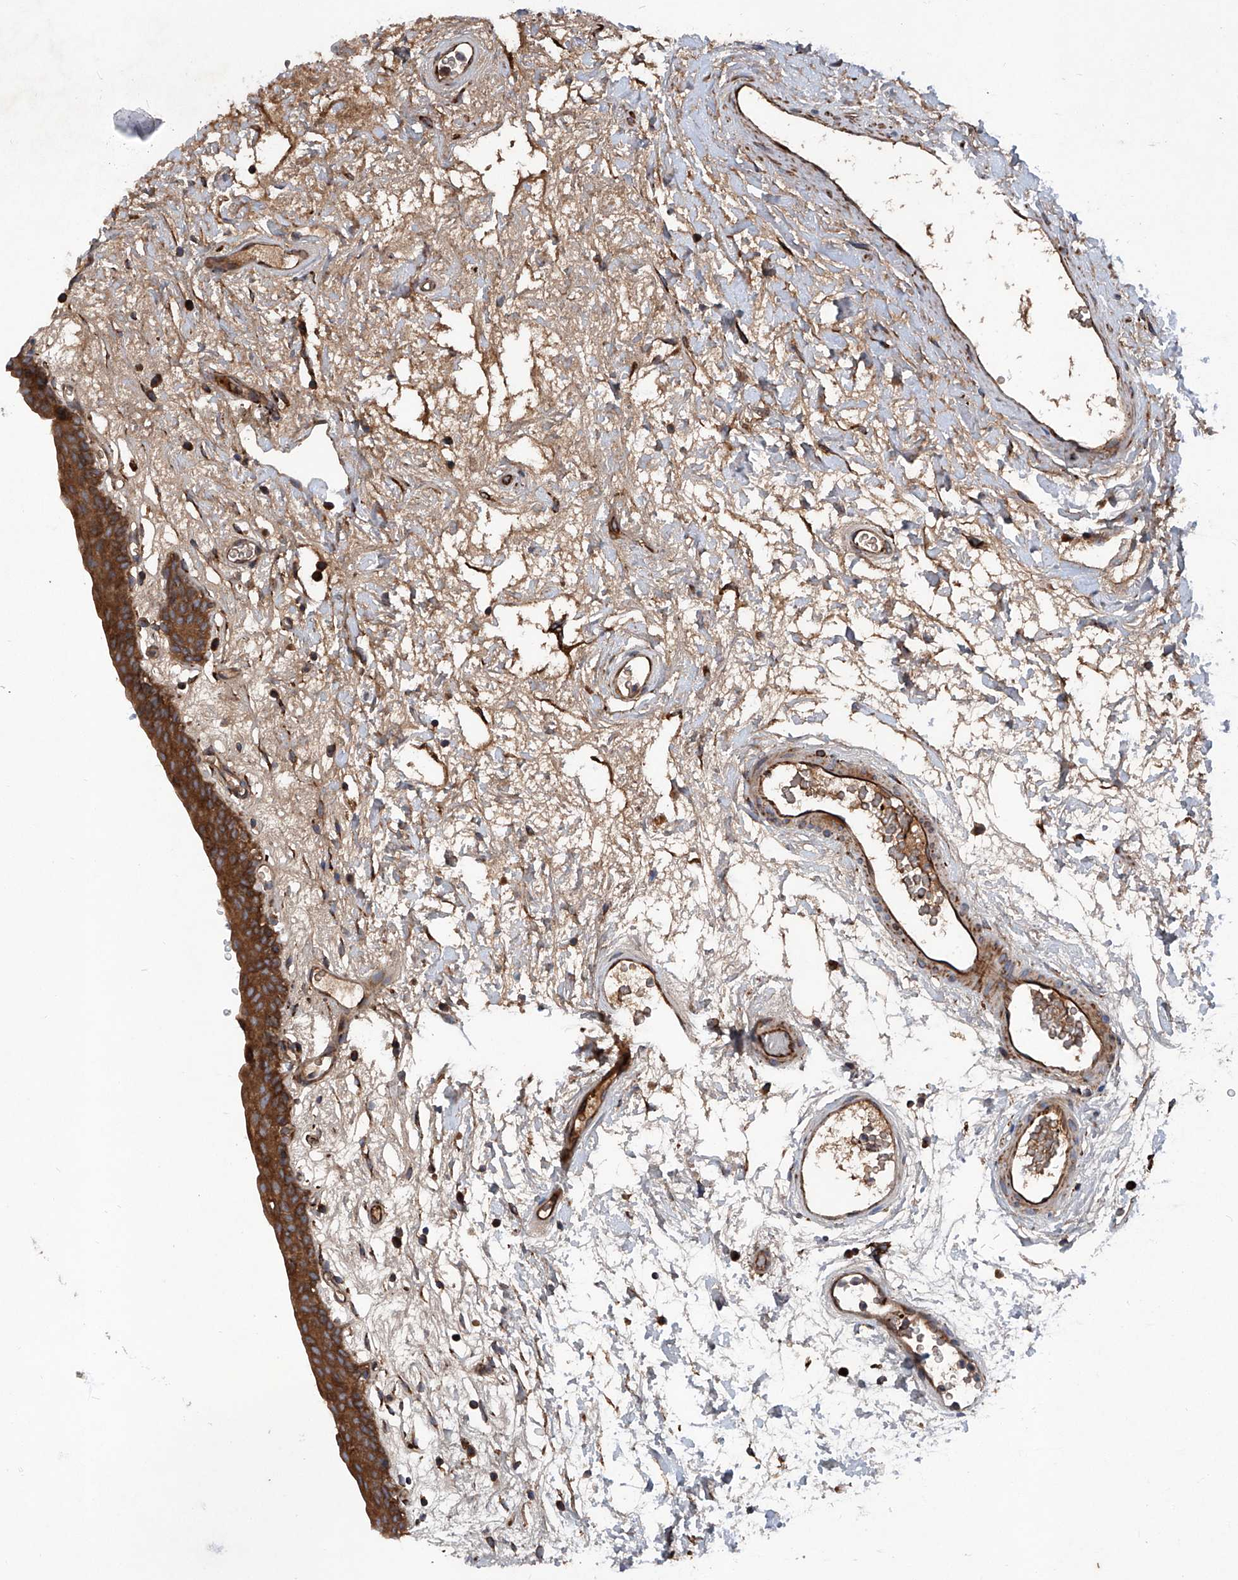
{"staining": {"intensity": "strong", "quantity": ">75%", "location": "cytoplasmic/membranous"}, "tissue": "urinary bladder", "cell_type": "Urothelial cells", "image_type": "normal", "snomed": [{"axis": "morphology", "description": "Normal tissue, NOS"}, {"axis": "topography", "description": "Urinary bladder"}], "caption": "The photomicrograph reveals staining of benign urinary bladder, revealing strong cytoplasmic/membranous protein expression (brown color) within urothelial cells. The staining was performed using DAB to visualize the protein expression in brown, while the nuclei were stained in blue with hematoxylin (Magnification: 20x).", "gene": "ASCC3", "patient": {"sex": "male", "age": 83}}